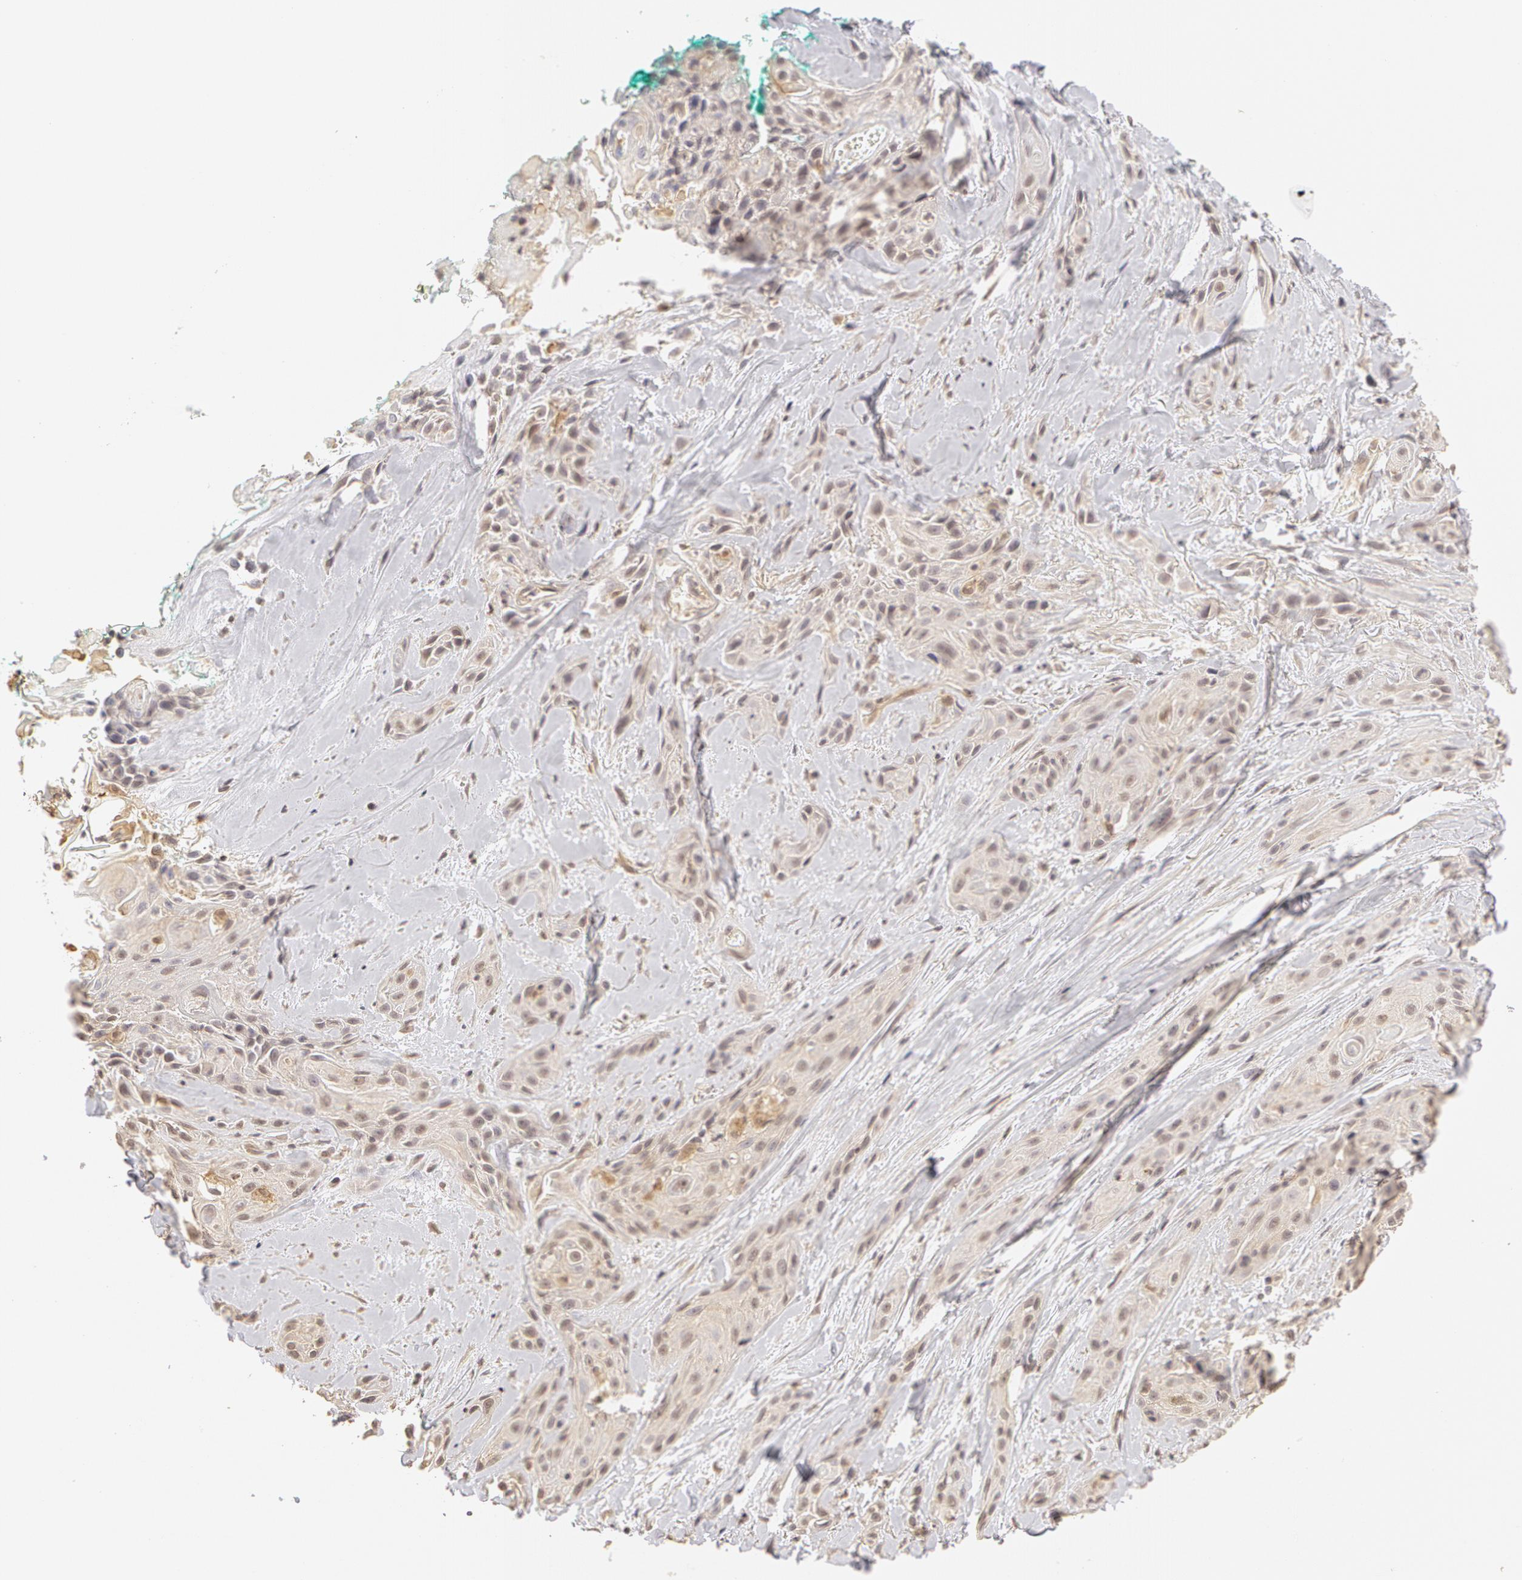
{"staining": {"intensity": "weak", "quantity": "25%-75%", "location": "cytoplasmic/membranous"}, "tissue": "skin cancer", "cell_type": "Tumor cells", "image_type": "cancer", "snomed": [{"axis": "morphology", "description": "Squamous cell carcinoma, NOS"}, {"axis": "topography", "description": "Skin"}, {"axis": "topography", "description": "Anal"}], "caption": "Brown immunohistochemical staining in human skin squamous cell carcinoma reveals weak cytoplasmic/membranous expression in about 25%-75% of tumor cells.", "gene": "ADAM10", "patient": {"sex": "male", "age": 64}}